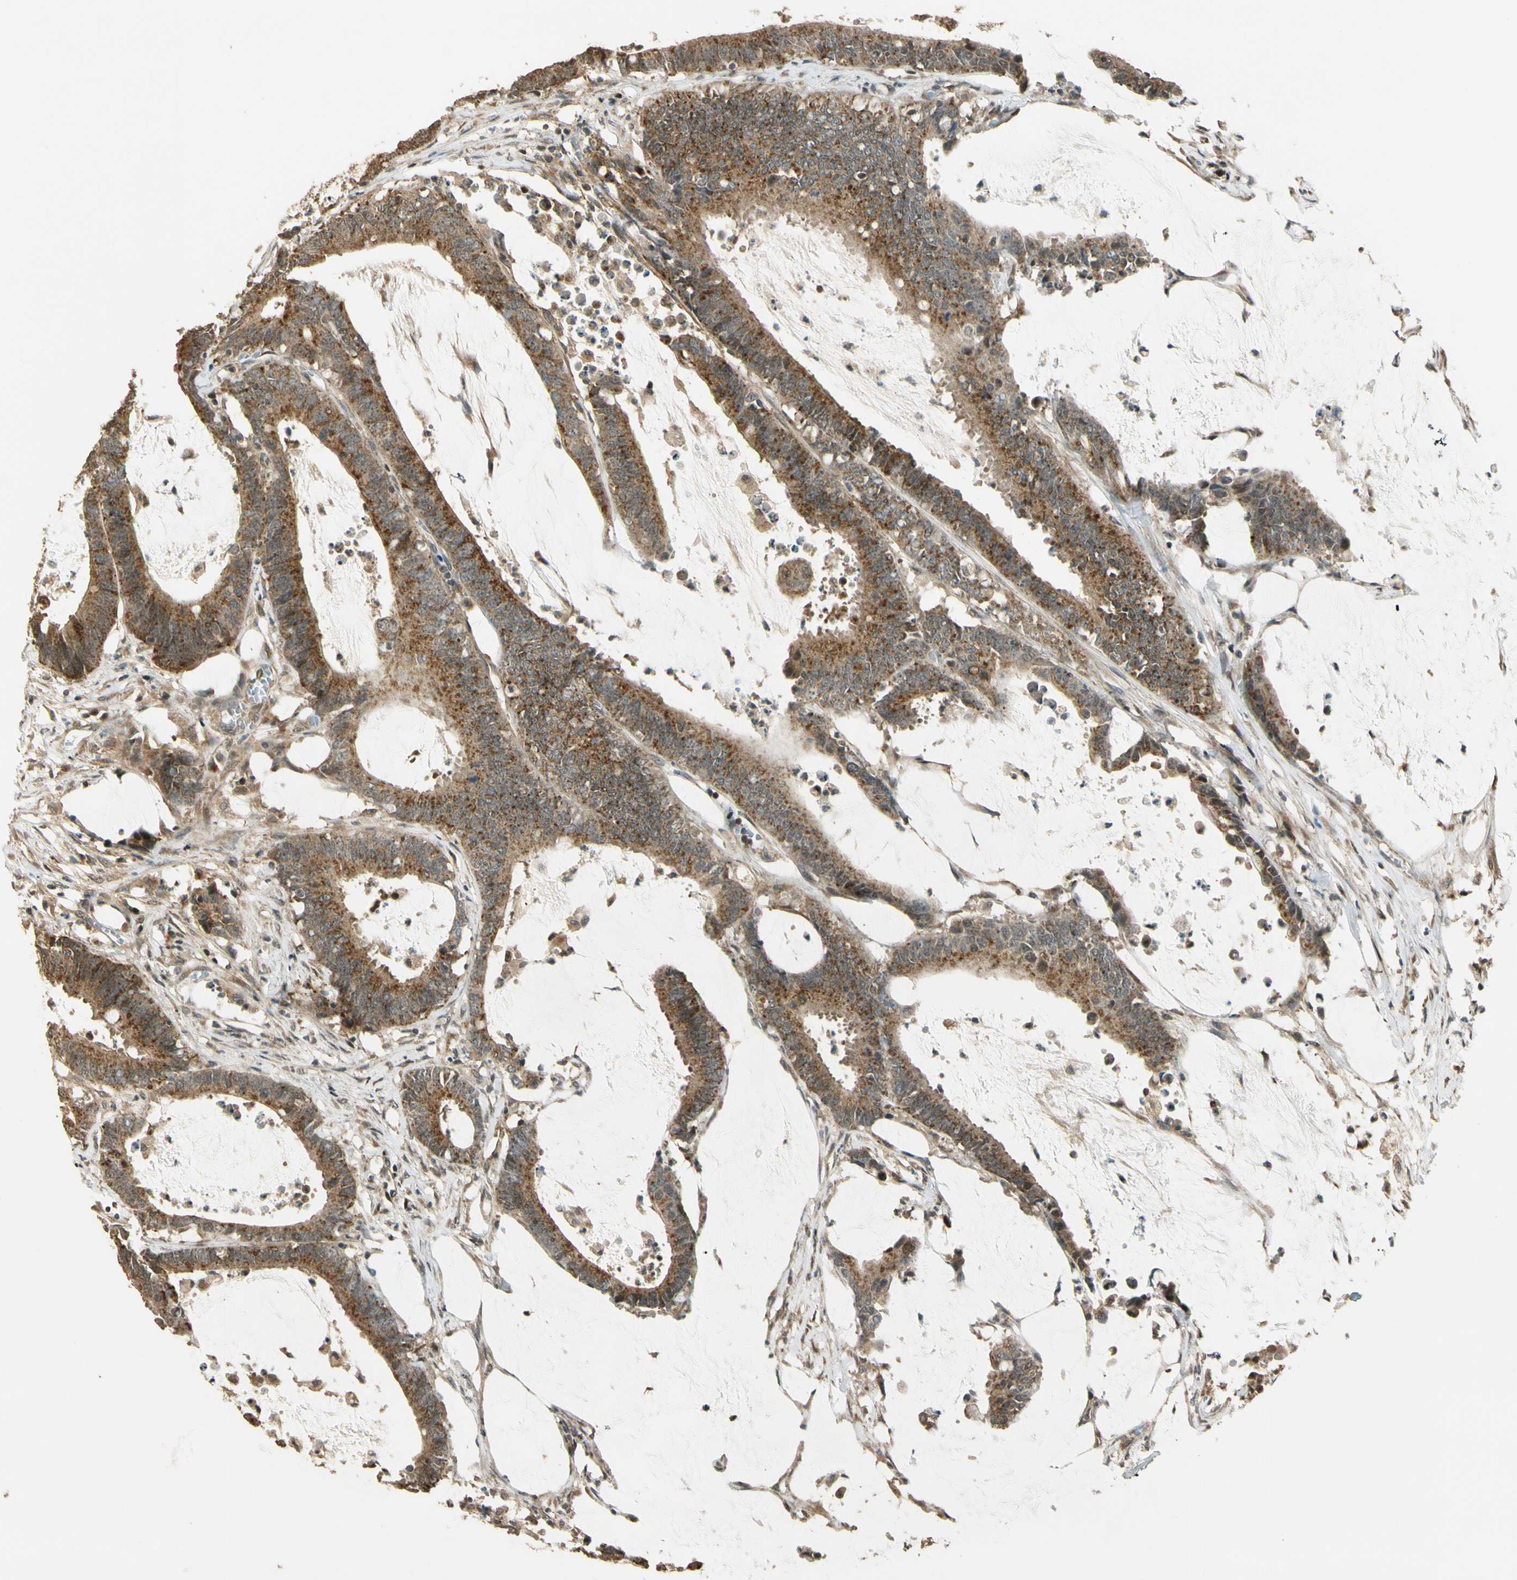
{"staining": {"intensity": "moderate", "quantity": ">75%", "location": "cytoplasmic/membranous"}, "tissue": "colorectal cancer", "cell_type": "Tumor cells", "image_type": "cancer", "snomed": [{"axis": "morphology", "description": "Adenocarcinoma, NOS"}, {"axis": "topography", "description": "Rectum"}], "caption": "Immunohistochemical staining of human adenocarcinoma (colorectal) displays medium levels of moderate cytoplasmic/membranous staining in approximately >75% of tumor cells.", "gene": "LAMTOR1", "patient": {"sex": "female", "age": 66}}